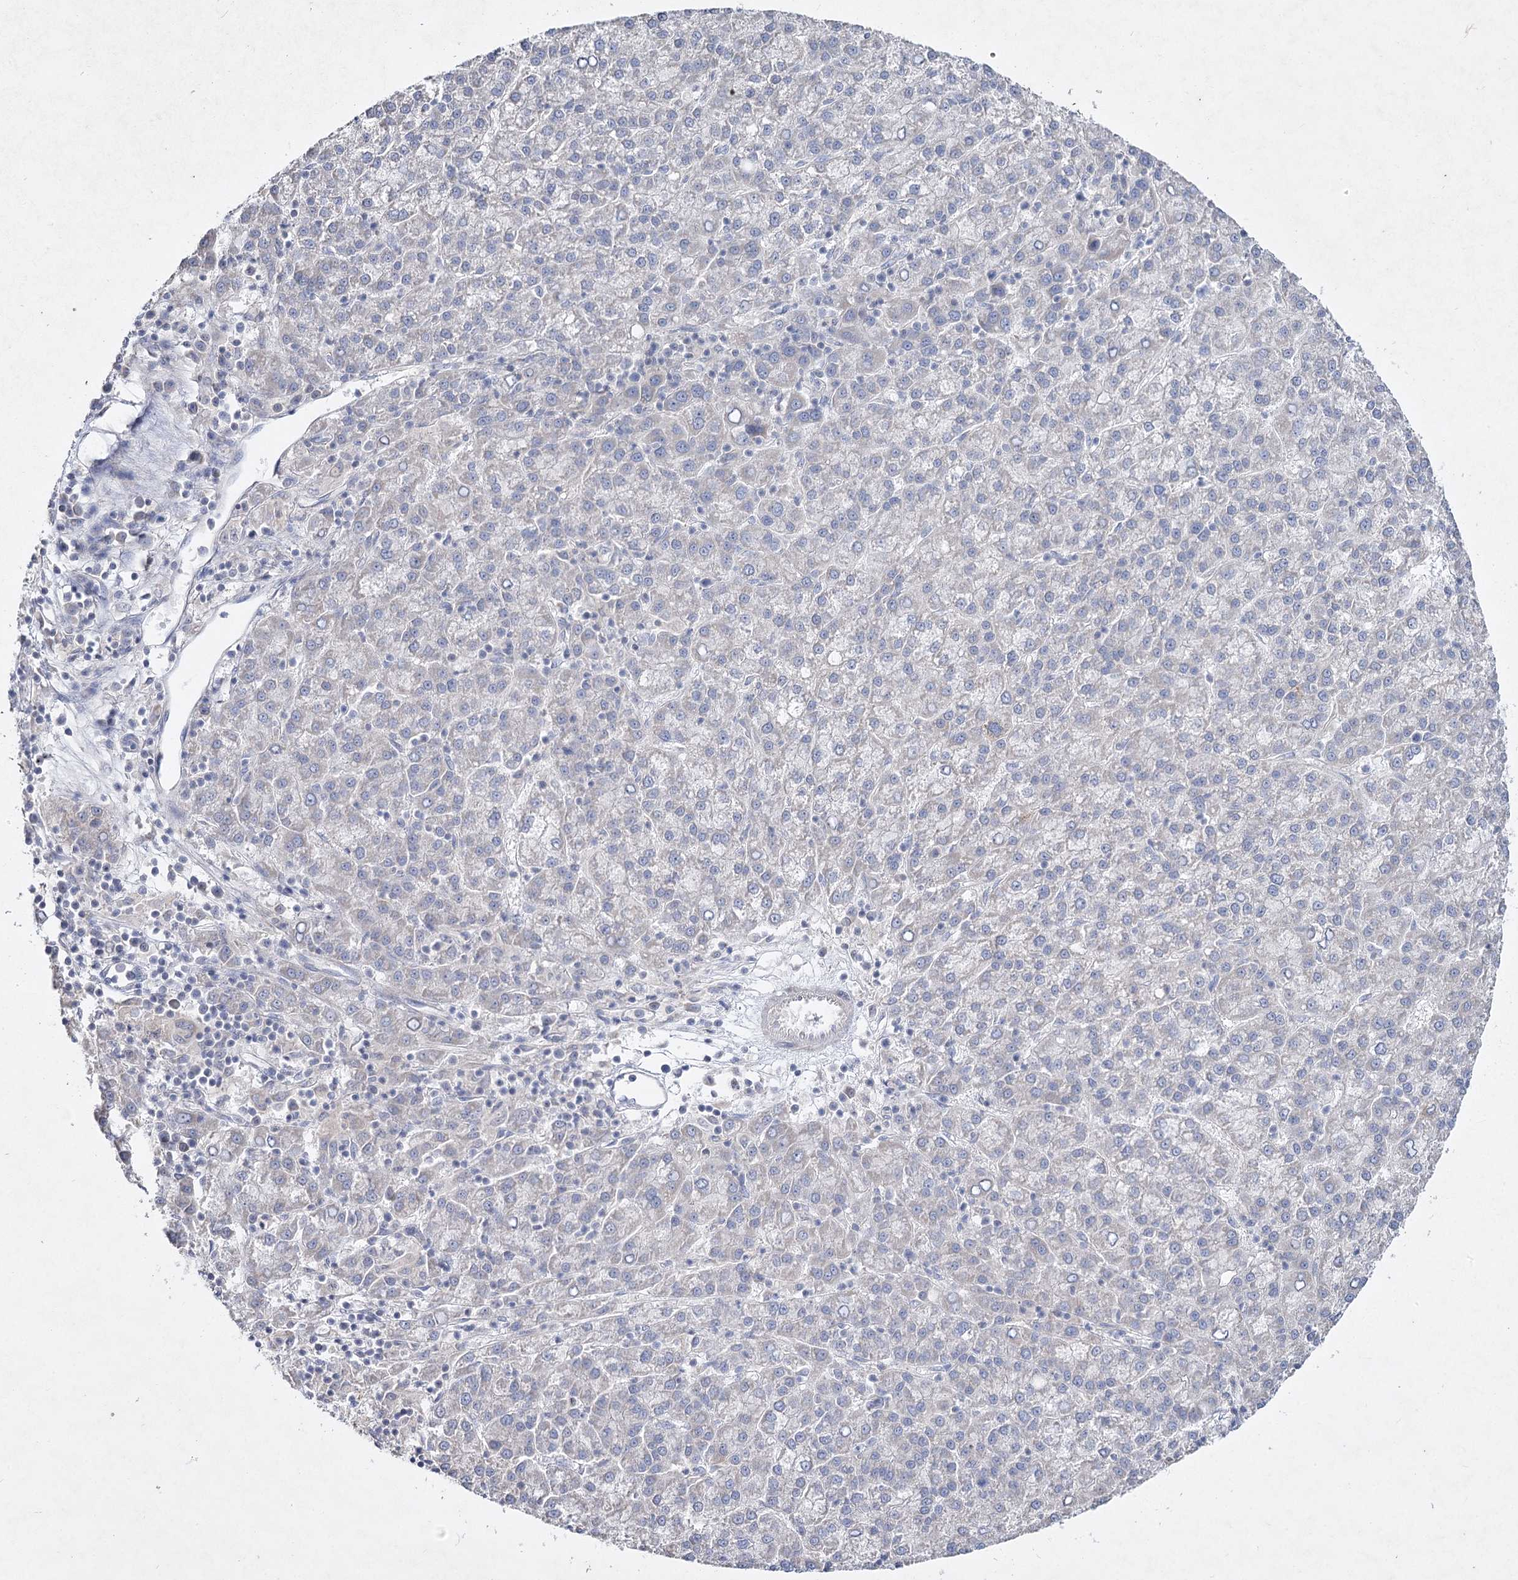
{"staining": {"intensity": "negative", "quantity": "none", "location": "none"}, "tissue": "liver cancer", "cell_type": "Tumor cells", "image_type": "cancer", "snomed": [{"axis": "morphology", "description": "Carcinoma, Hepatocellular, NOS"}, {"axis": "topography", "description": "Liver"}], "caption": "Liver cancer was stained to show a protein in brown. There is no significant positivity in tumor cells. (Stains: DAB (3,3'-diaminobenzidine) IHC with hematoxylin counter stain, Microscopy: brightfield microscopy at high magnification).", "gene": "TMEM187", "patient": {"sex": "female", "age": 58}}